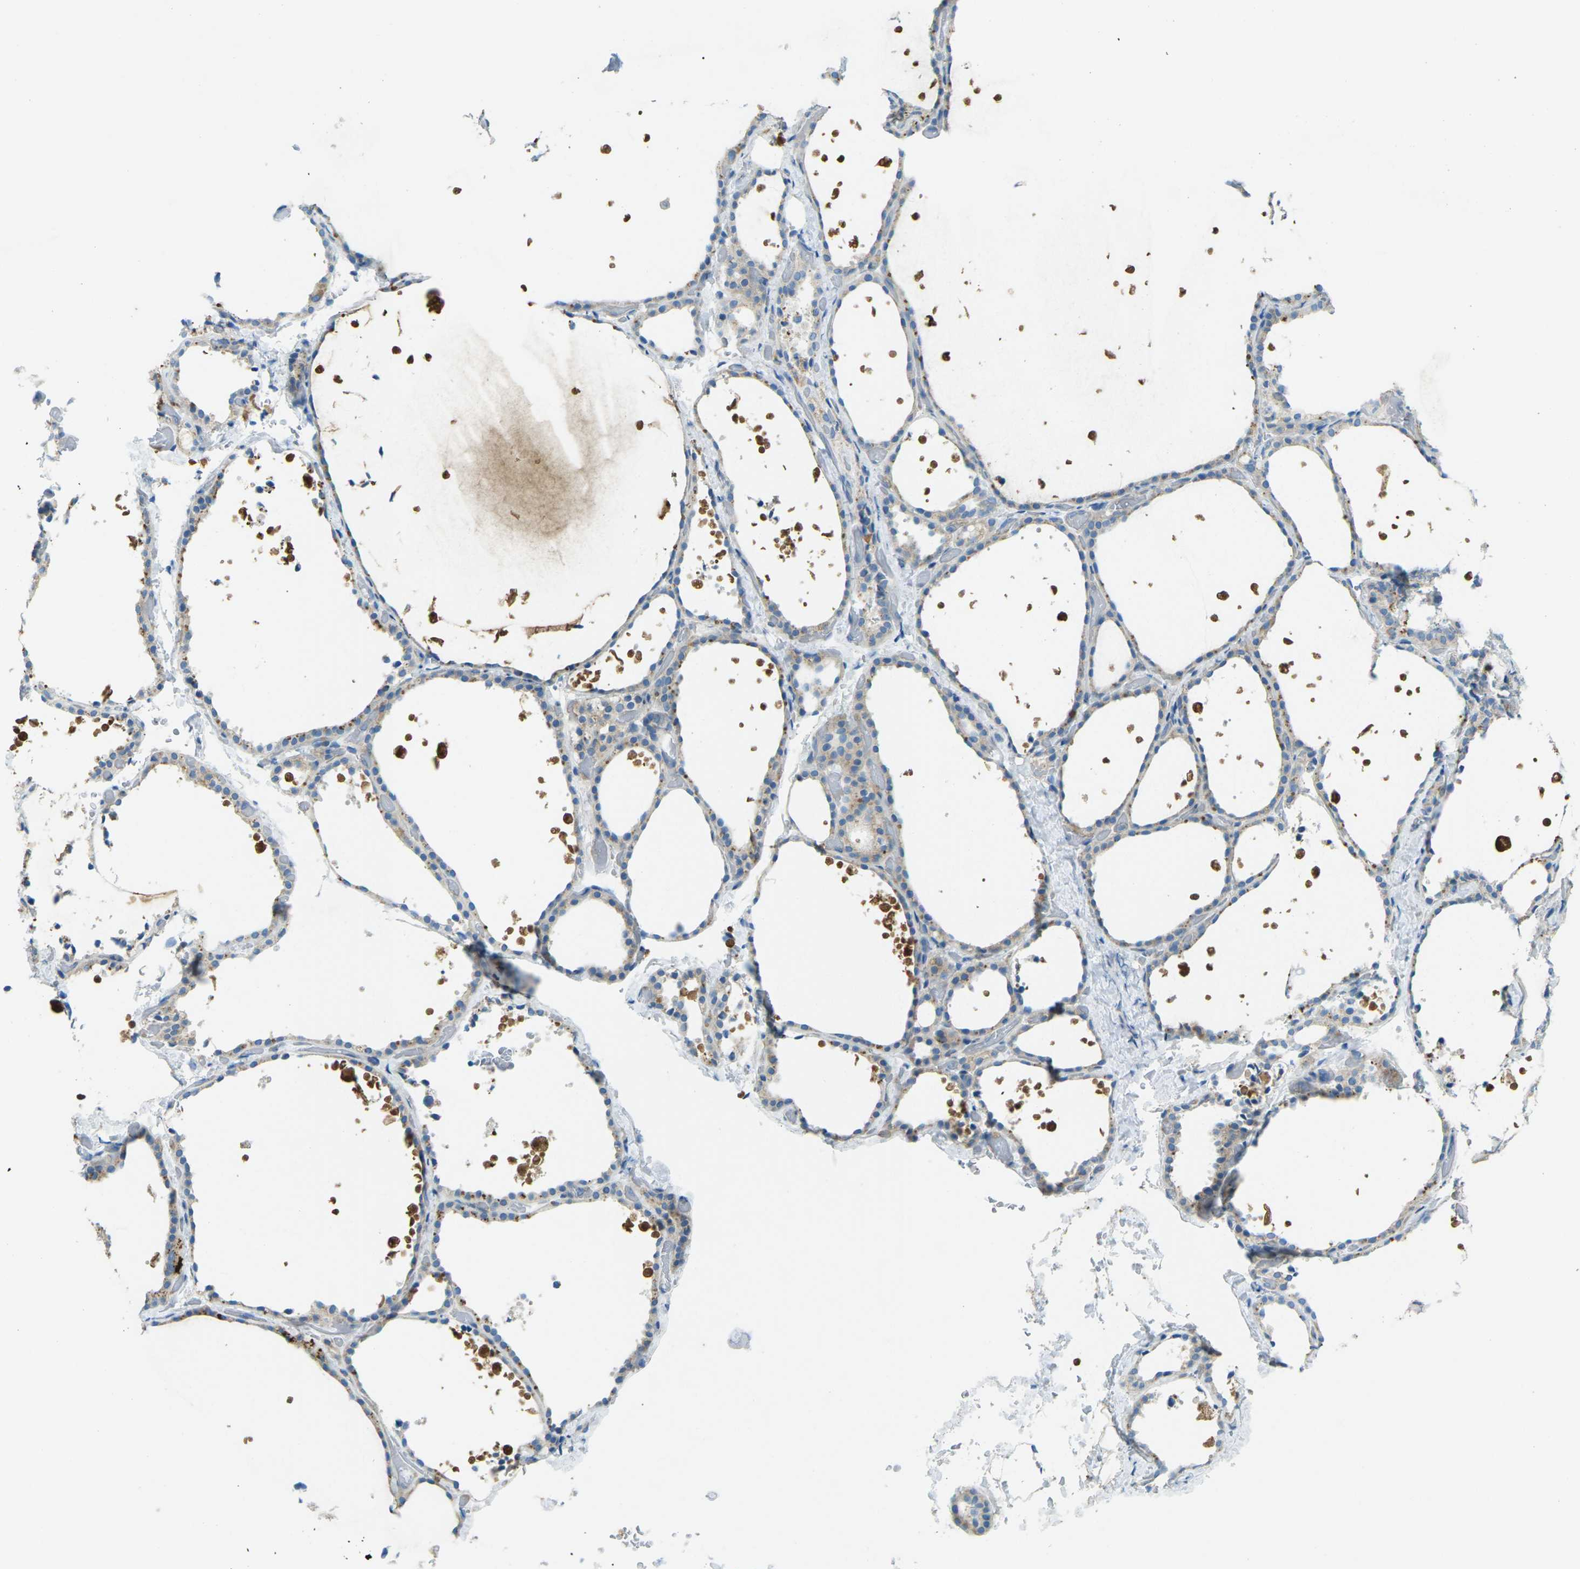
{"staining": {"intensity": "moderate", "quantity": "25%-75%", "location": "cytoplasmic/membranous"}, "tissue": "thyroid gland", "cell_type": "Glandular cells", "image_type": "normal", "snomed": [{"axis": "morphology", "description": "Normal tissue, NOS"}, {"axis": "topography", "description": "Thyroid gland"}], "caption": "Moderate cytoplasmic/membranous staining for a protein is identified in about 25%-75% of glandular cells of normal thyroid gland using IHC.", "gene": "MYLK4", "patient": {"sex": "female", "age": 44}}